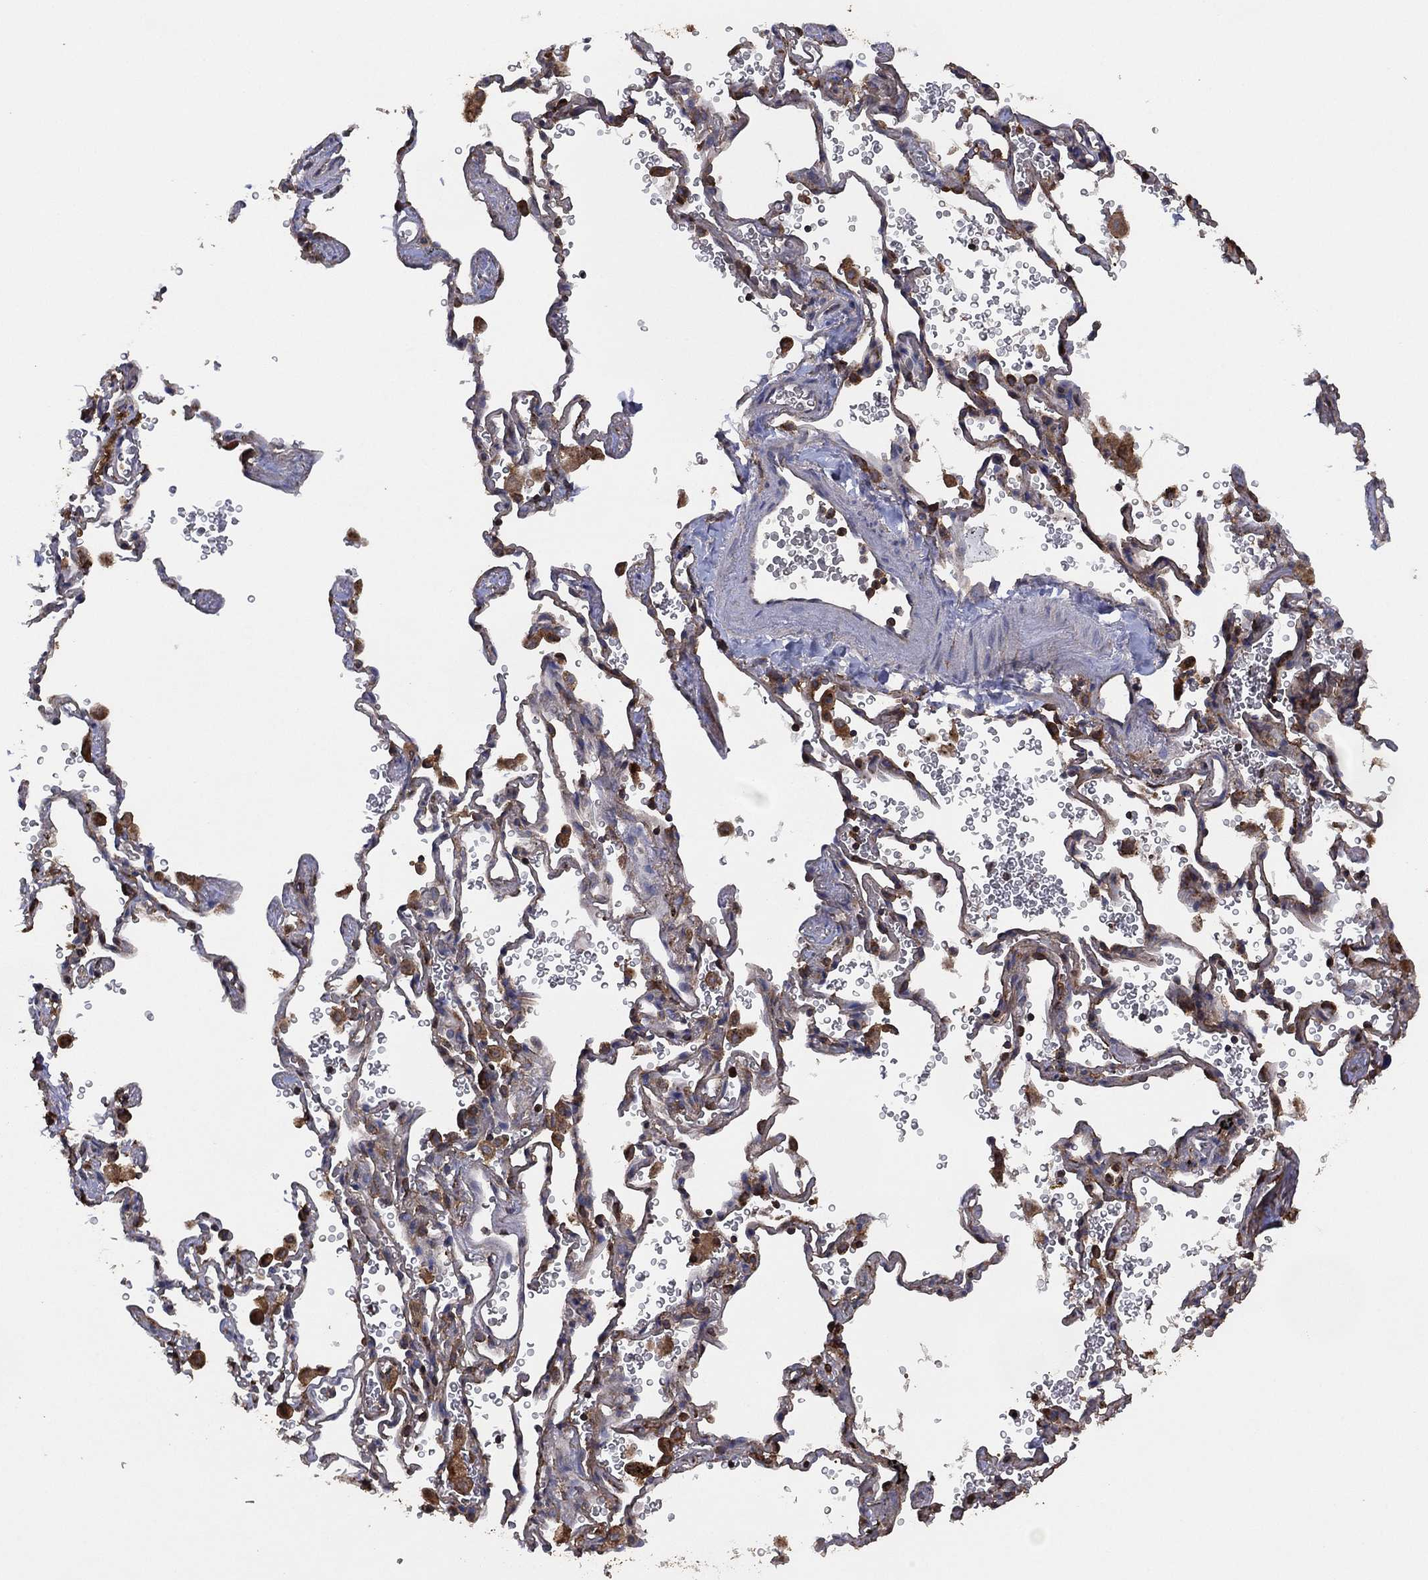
{"staining": {"intensity": "strong", "quantity": "25%-75%", "location": "cytoplasmic/membranous"}, "tissue": "soft tissue", "cell_type": "Fibroblasts", "image_type": "normal", "snomed": [{"axis": "morphology", "description": "Normal tissue, NOS"}, {"axis": "morphology", "description": "Adenocarcinoma, NOS"}, {"axis": "topography", "description": "Cartilage tissue"}, {"axis": "topography", "description": "Lung"}], "caption": "High-magnification brightfield microscopy of unremarkable soft tissue stained with DAB (3,3'-diaminobenzidine) (brown) and counterstained with hematoxylin (blue). fibroblasts exhibit strong cytoplasmic/membranous staining is seen in about25%-75% of cells. The staining is performed using DAB brown chromogen to label protein expression. The nuclei are counter-stained blue using hematoxylin.", "gene": "LIMD1", "patient": {"sex": "male", "age": 59}}